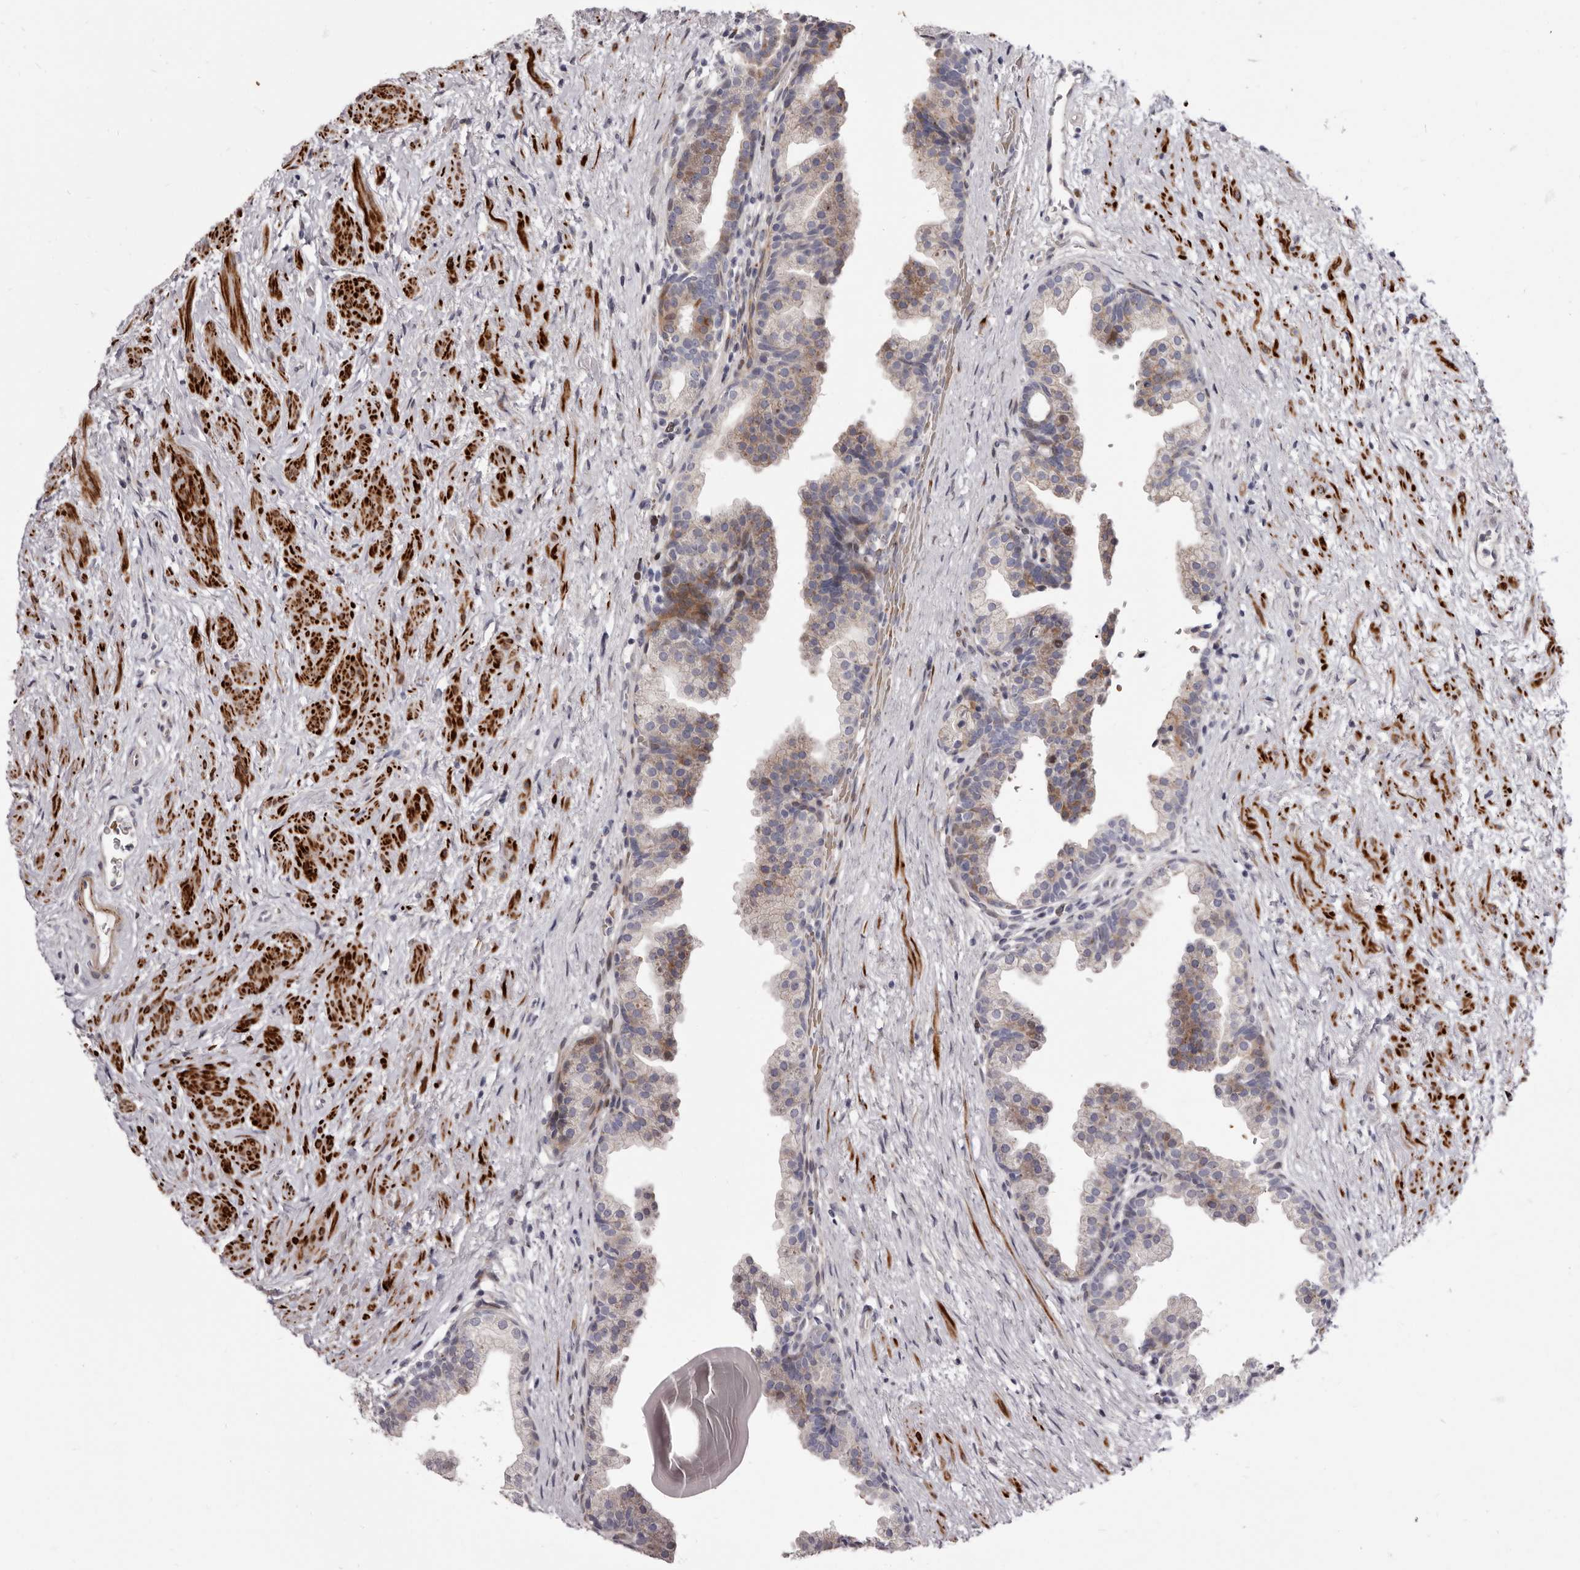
{"staining": {"intensity": "moderate", "quantity": "<25%", "location": "cytoplasmic/membranous"}, "tissue": "prostate", "cell_type": "Glandular cells", "image_type": "normal", "snomed": [{"axis": "morphology", "description": "Normal tissue, NOS"}, {"axis": "topography", "description": "Prostate"}], "caption": "An immunohistochemistry (IHC) image of unremarkable tissue is shown. Protein staining in brown labels moderate cytoplasmic/membranous positivity in prostate within glandular cells.", "gene": "AIDA", "patient": {"sex": "male", "age": 48}}